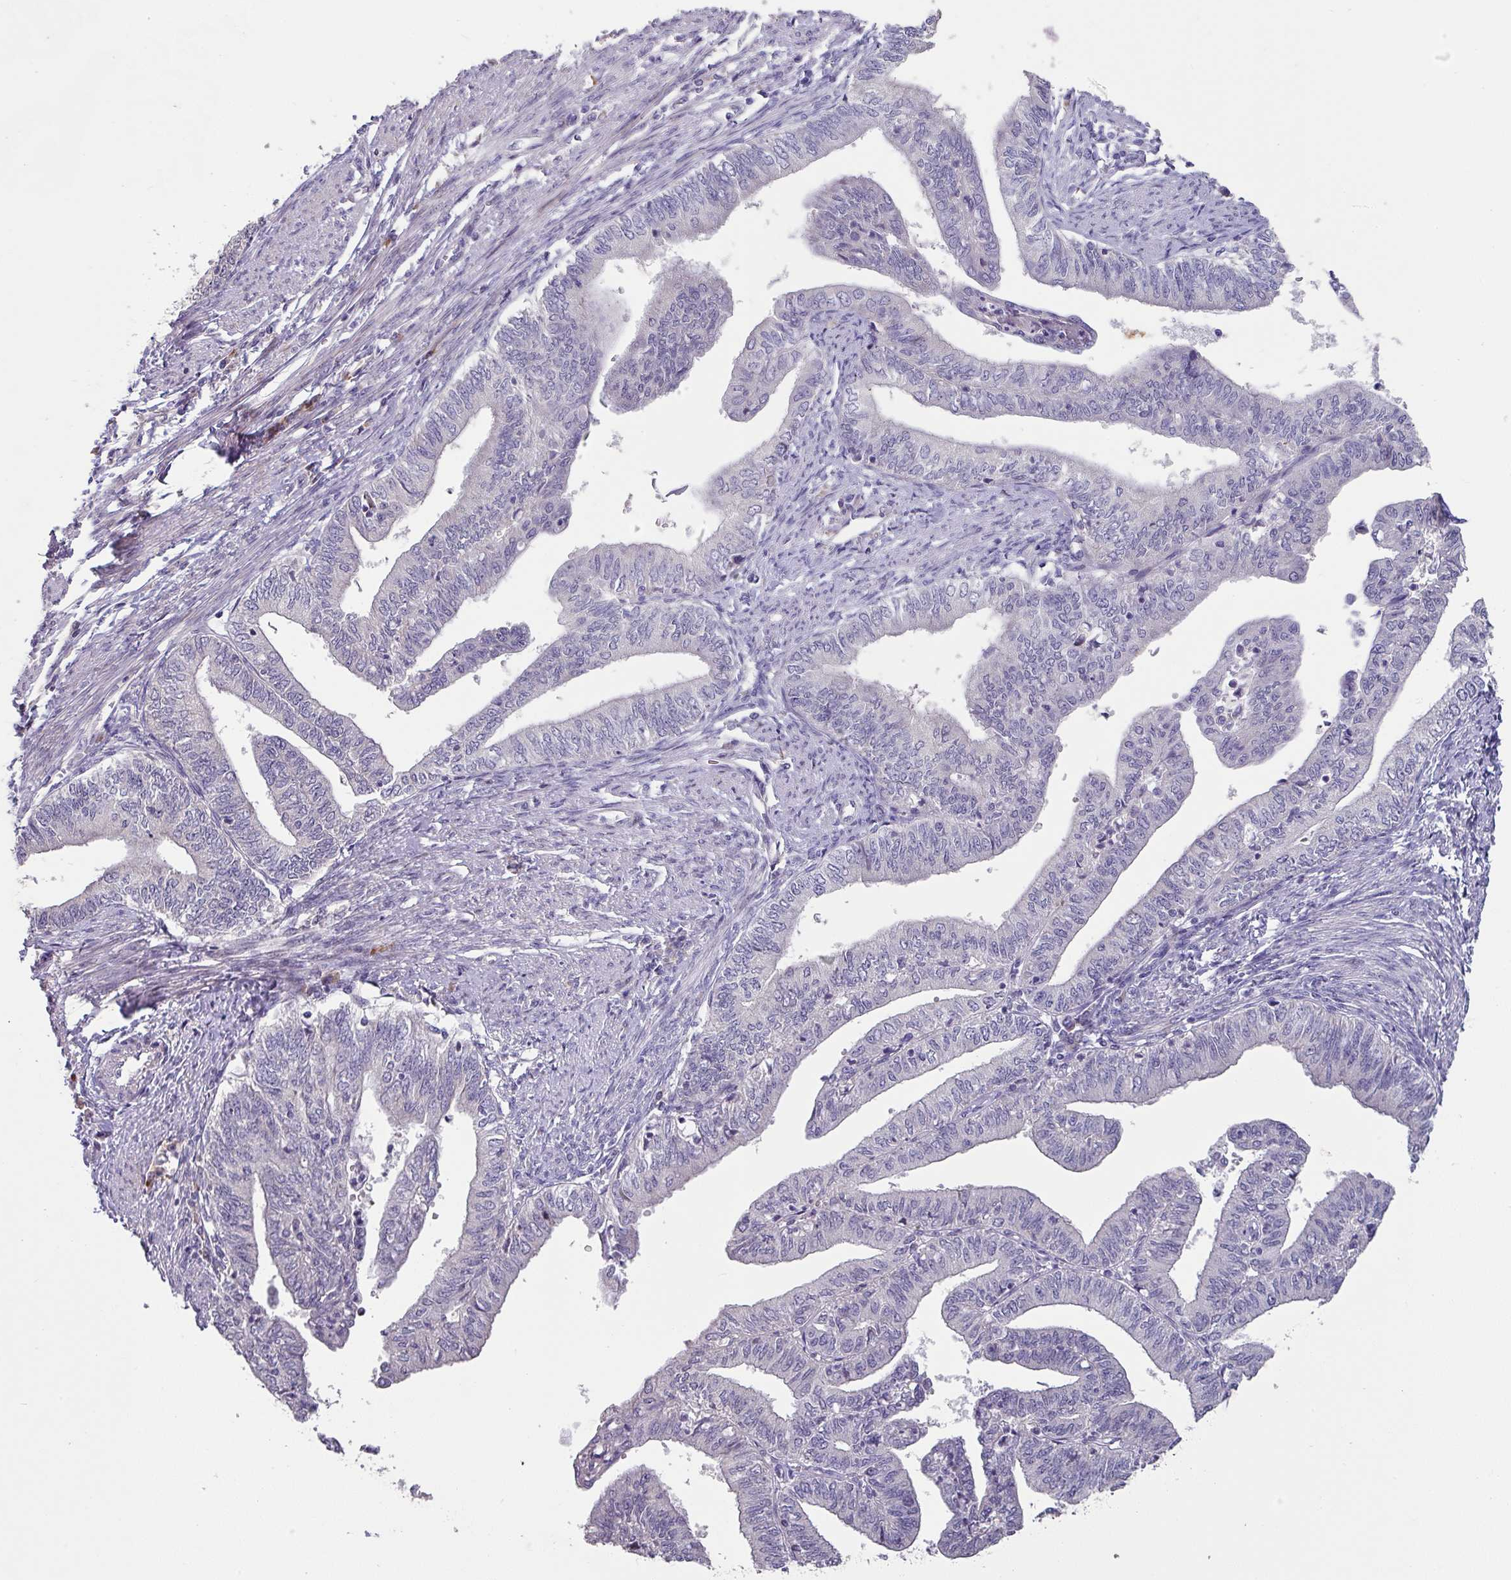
{"staining": {"intensity": "negative", "quantity": "none", "location": "none"}, "tissue": "endometrial cancer", "cell_type": "Tumor cells", "image_type": "cancer", "snomed": [{"axis": "morphology", "description": "Adenocarcinoma, NOS"}, {"axis": "topography", "description": "Endometrium"}], "caption": "A high-resolution photomicrograph shows immunohistochemistry (IHC) staining of adenocarcinoma (endometrial), which exhibits no significant positivity in tumor cells.", "gene": "KLHL3", "patient": {"sex": "female", "age": 66}}